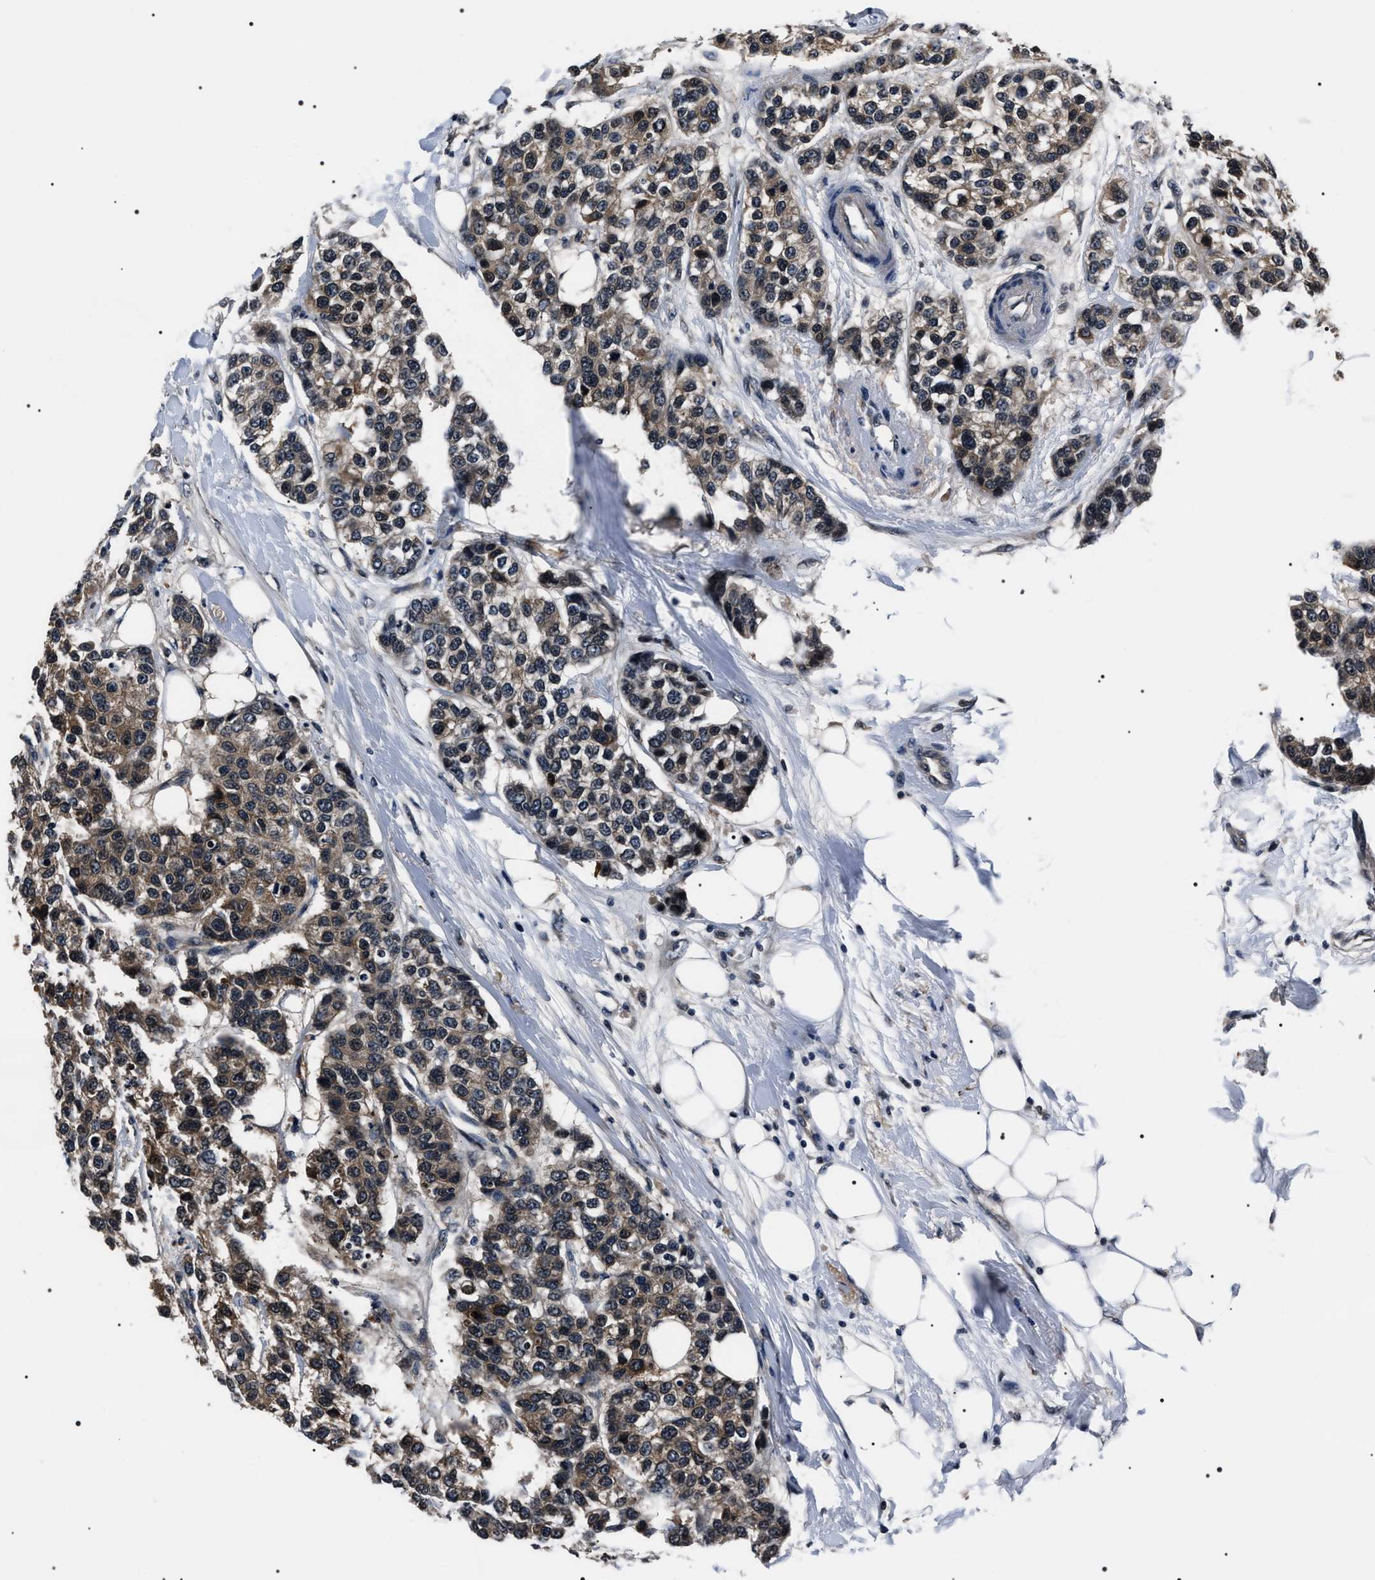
{"staining": {"intensity": "weak", "quantity": ">75%", "location": "cytoplasmic/membranous,nuclear"}, "tissue": "breast cancer", "cell_type": "Tumor cells", "image_type": "cancer", "snomed": [{"axis": "morphology", "description": "Duct carcinoma"}, {"axis": "topography", "description": "Breast"}], "caption": "High-power microscopy captured an immunohistochemistry (IHC) image of invasive ductal carcinoma (breast), revealing weak cytoplasmic/membranous and nuclear expression in about >75% of tumor cells.", "gene": "SIPA1", "patient": {"sex": "female", "age": 51}}